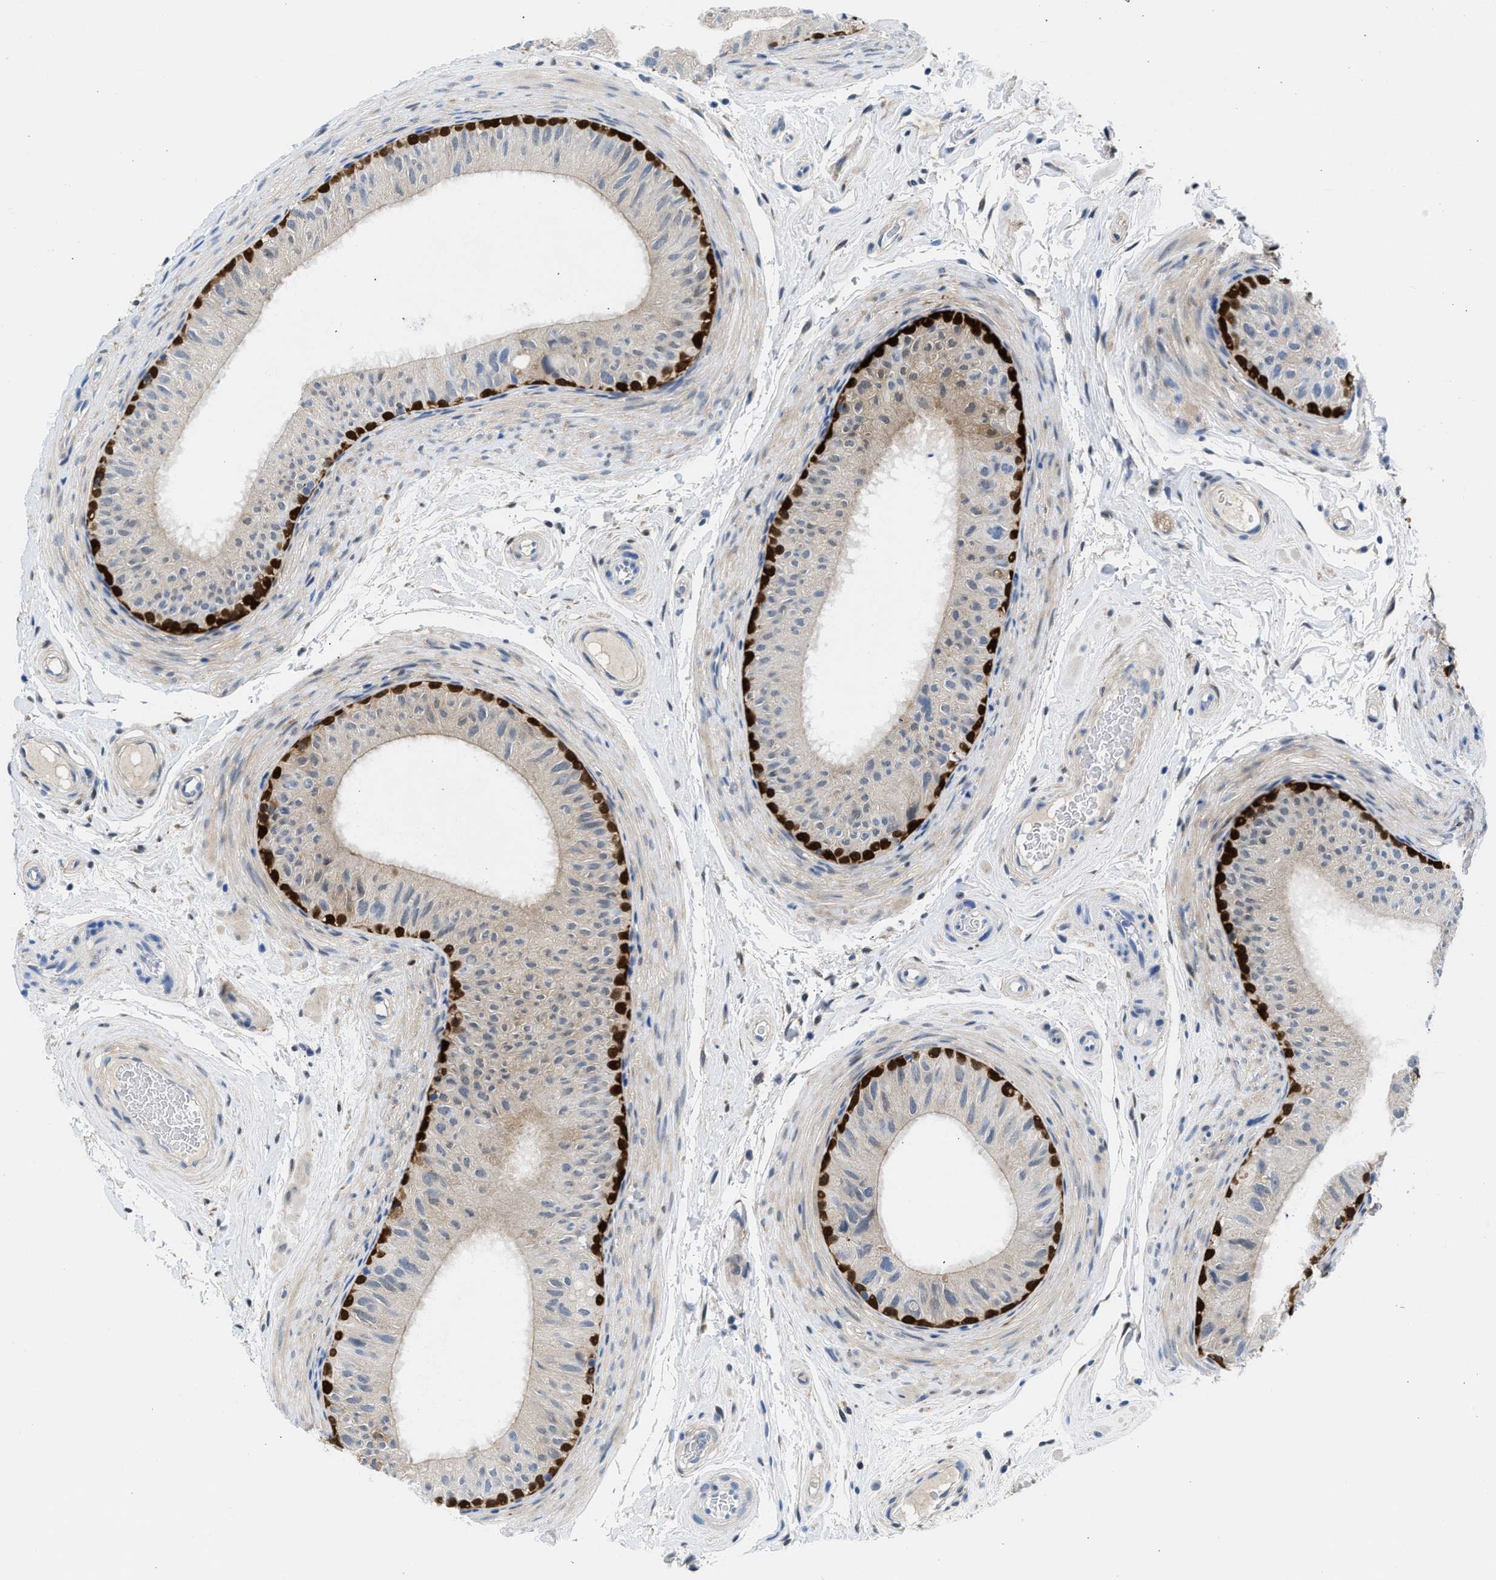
{"staining": {"intensity": "strong", "quantity": "25%-75%", "location": "cytoplasmic/membranous,nuclear"}, "tissue": "epididymis", "cell_type": "Glandular cells", "image_type": "normal", "snomed": [{"axis": "morphology", "description": "Normal tissue, NOS"}, {"axis": "topography", "description": "Epididymis"}], "caption": "Brown immunohistochemical staining in normal epididymis reveals strong cytoplasmic/membranous,nuclear positivity in approximately 25%-75% of glandular cells. The protein of interest is stained brown, and the nuclei are stained in blue (DAB IHC with brightfield microscopy, high magnification).", "gene": "CBR1", "patient": {"sex": "male", "age": 34}}